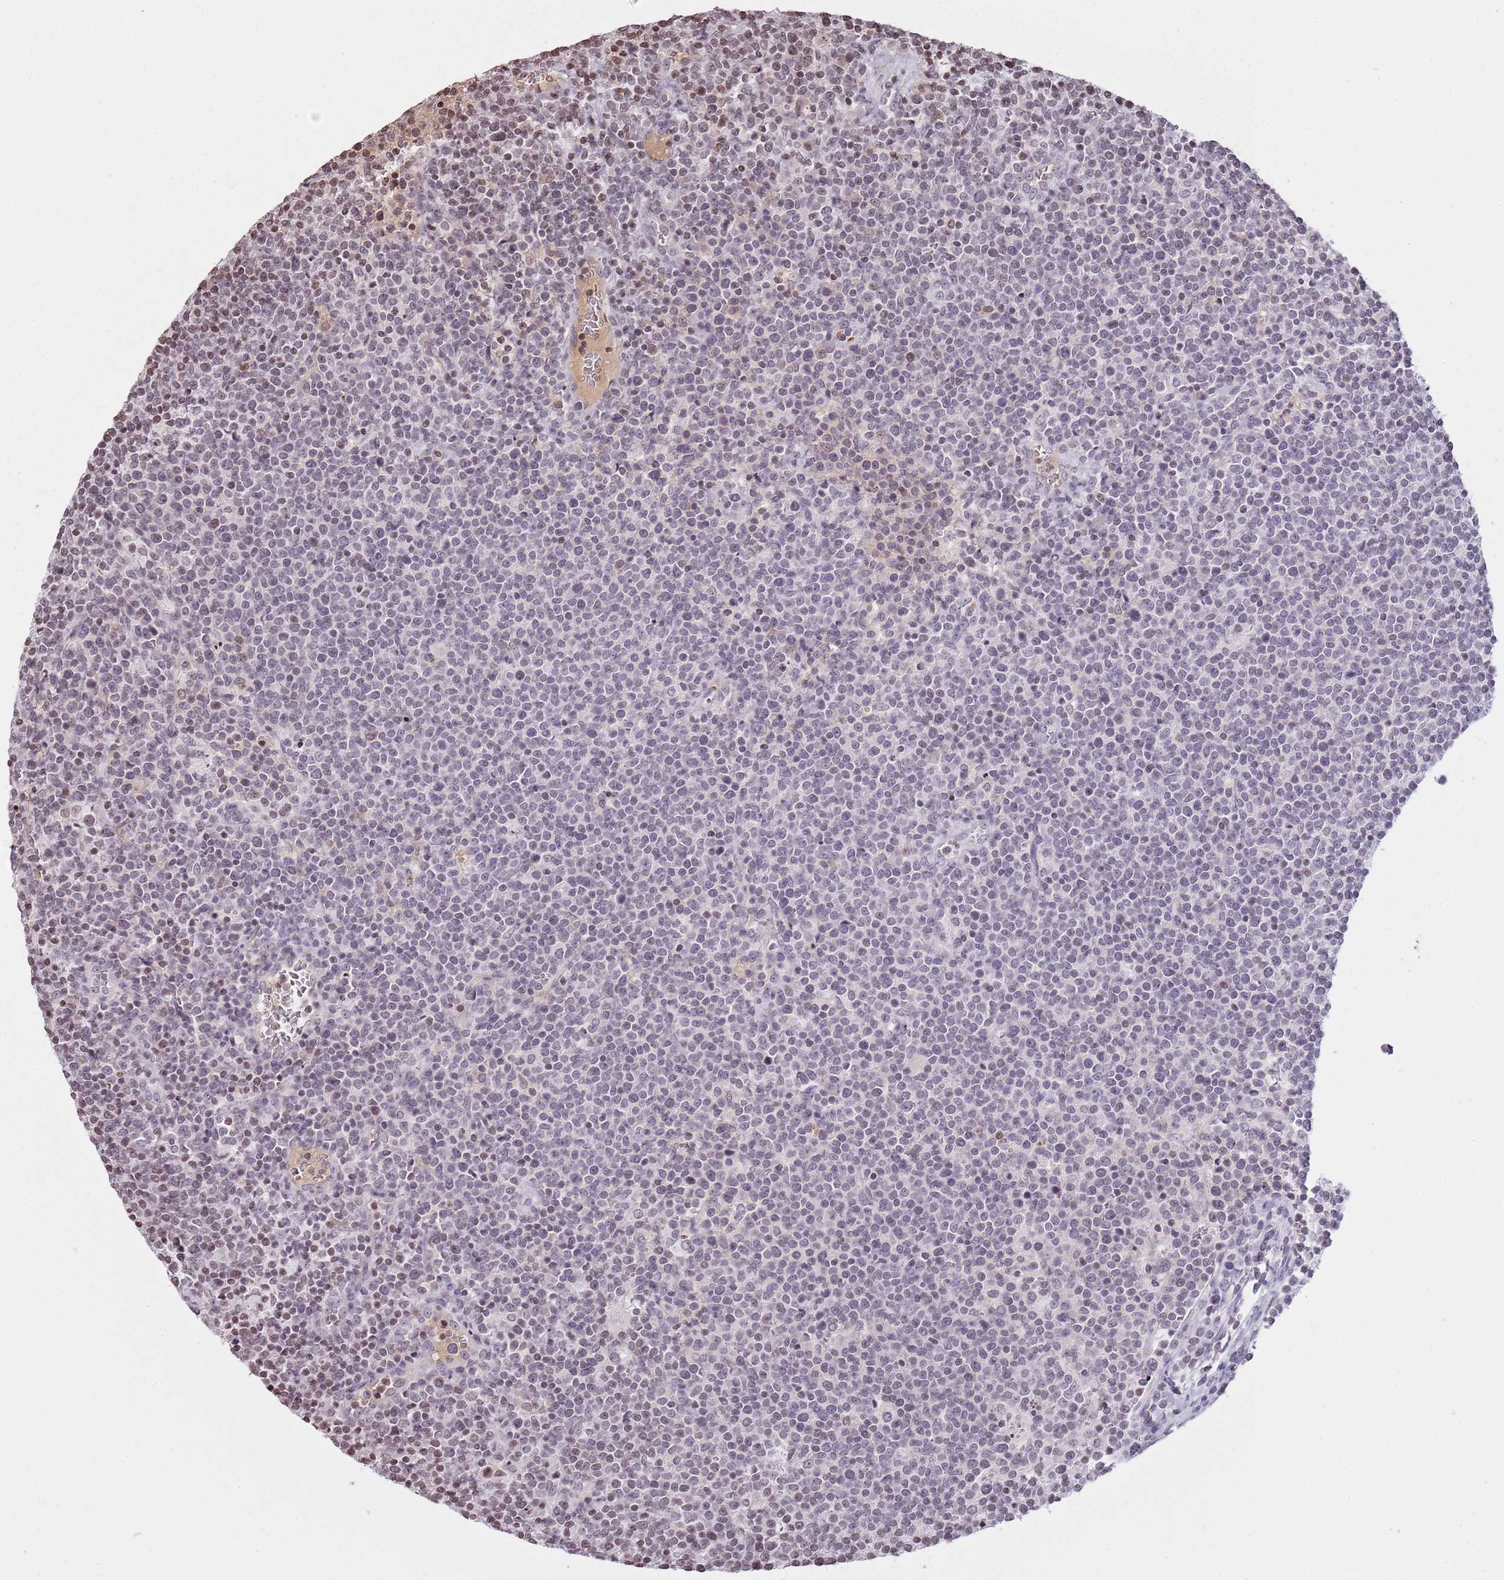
{"staining": {"intensity": "negative", "quantity": "none", "location": "none"}, "tissue": "lymphoma", "cell_type": "Tumor cells", "image_type": "cancer", "snomed": [{"axis": "morphology", "description": "Malignant lymphoma, non-Hodgkin's type, High grade"}, {"axis": "topography", "description": "Lymph node"}], "caption": "This is a image of immunohistochemistry staining of lymphoma, which shows no expression in tumor cells. (DAB immunohistochemistry (IHC) visualized using brightfield microscopy, high magnification).", "gene": "KPNA3", "patient": {"sex": "male", "age": 61}}